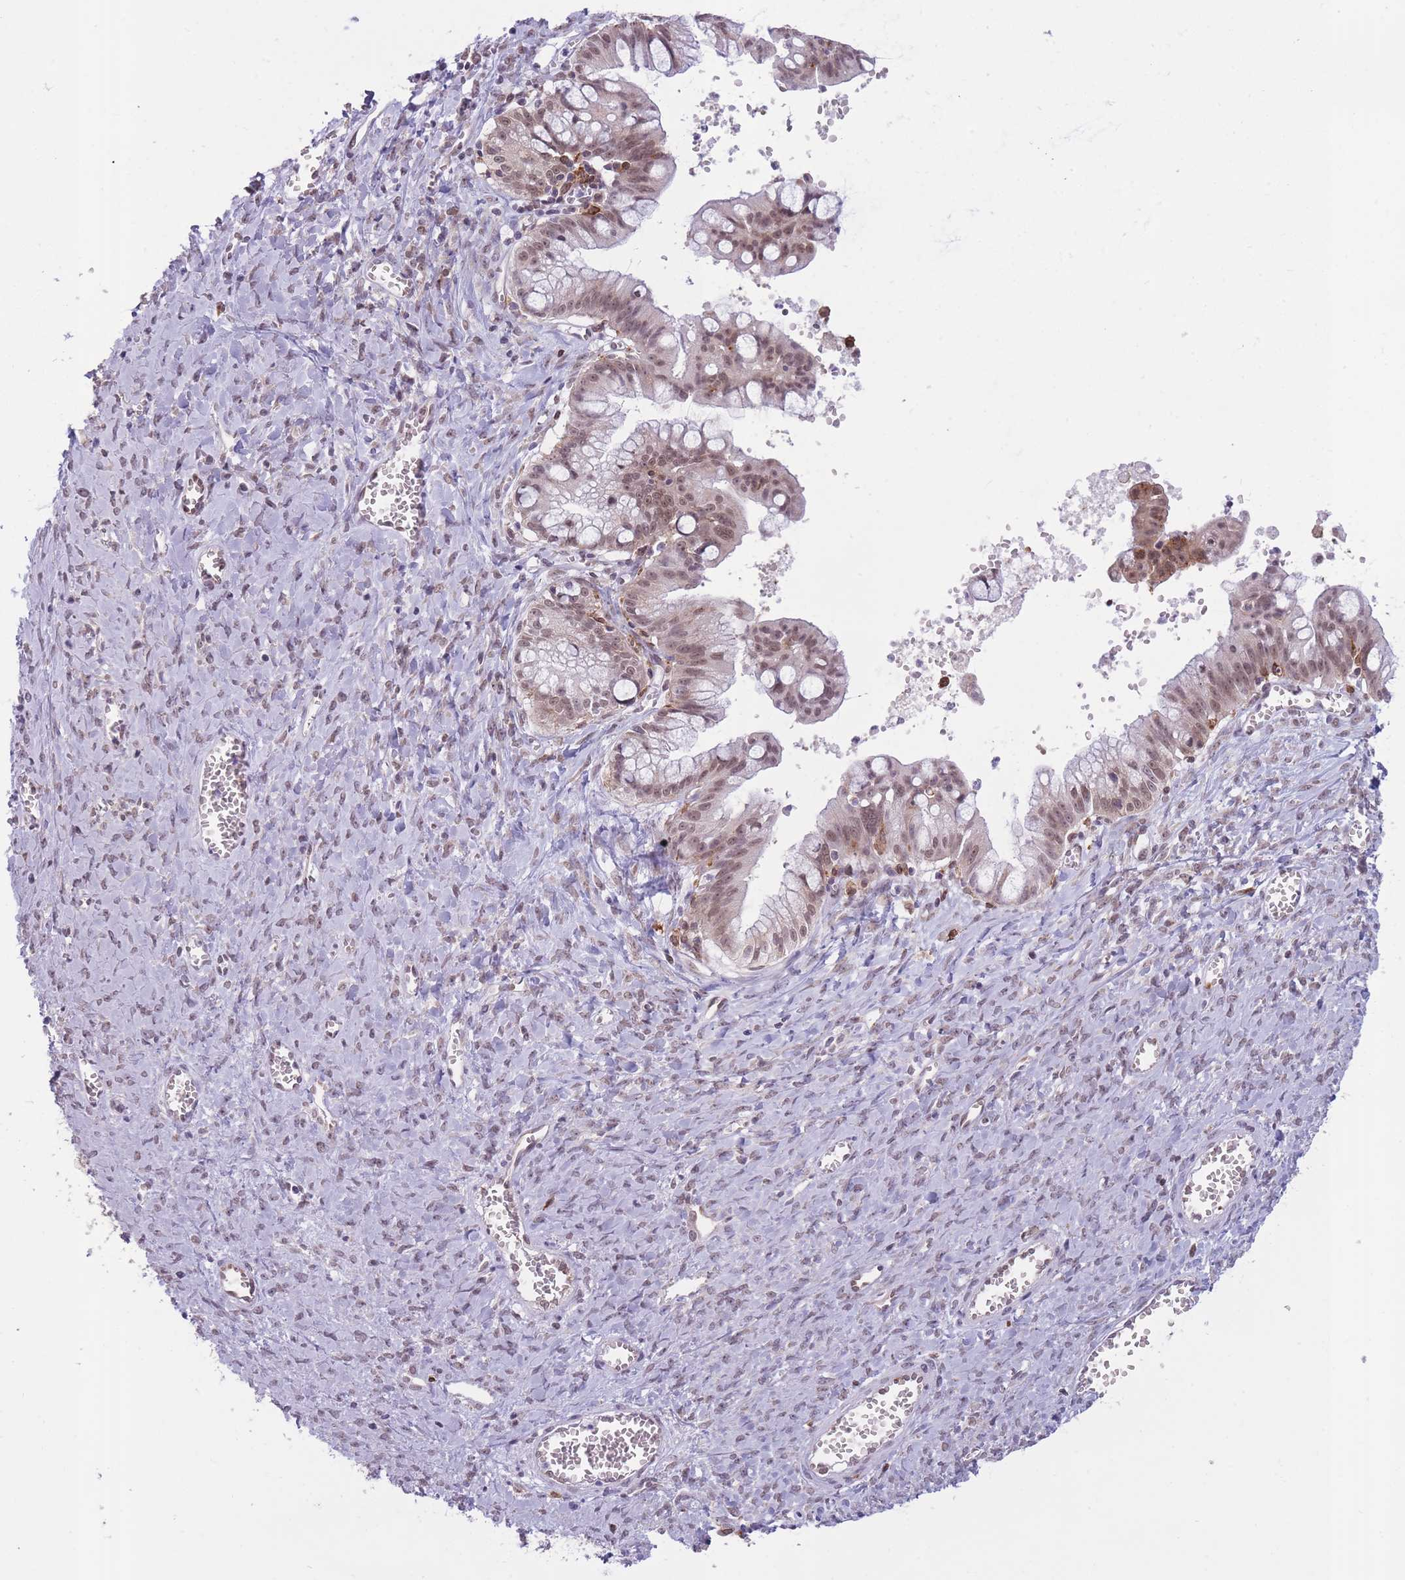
{"staining": {"intensity": "moderate", "quantity": ">75%", "location": "cytoplasmic/membranous,nuclear"}, "tissue": "ovarian cancer", "cell_type": "Tumor cells", "image_type": "cancer", "snomed": [{"axis": "morphology", "description": "Cystadenocarcinoma, mucinous, NOS"}, {"axis": "topography", "description": "Ovary"}], "caption": "The histopathology image displays a brown stain indicating the presence of a protein in the cytoplasmic/membranous and nuclear of tumor cells in ovarian cancer.", "gene": "TMEM121", "patient": {"sex": "female", "age": 70}}